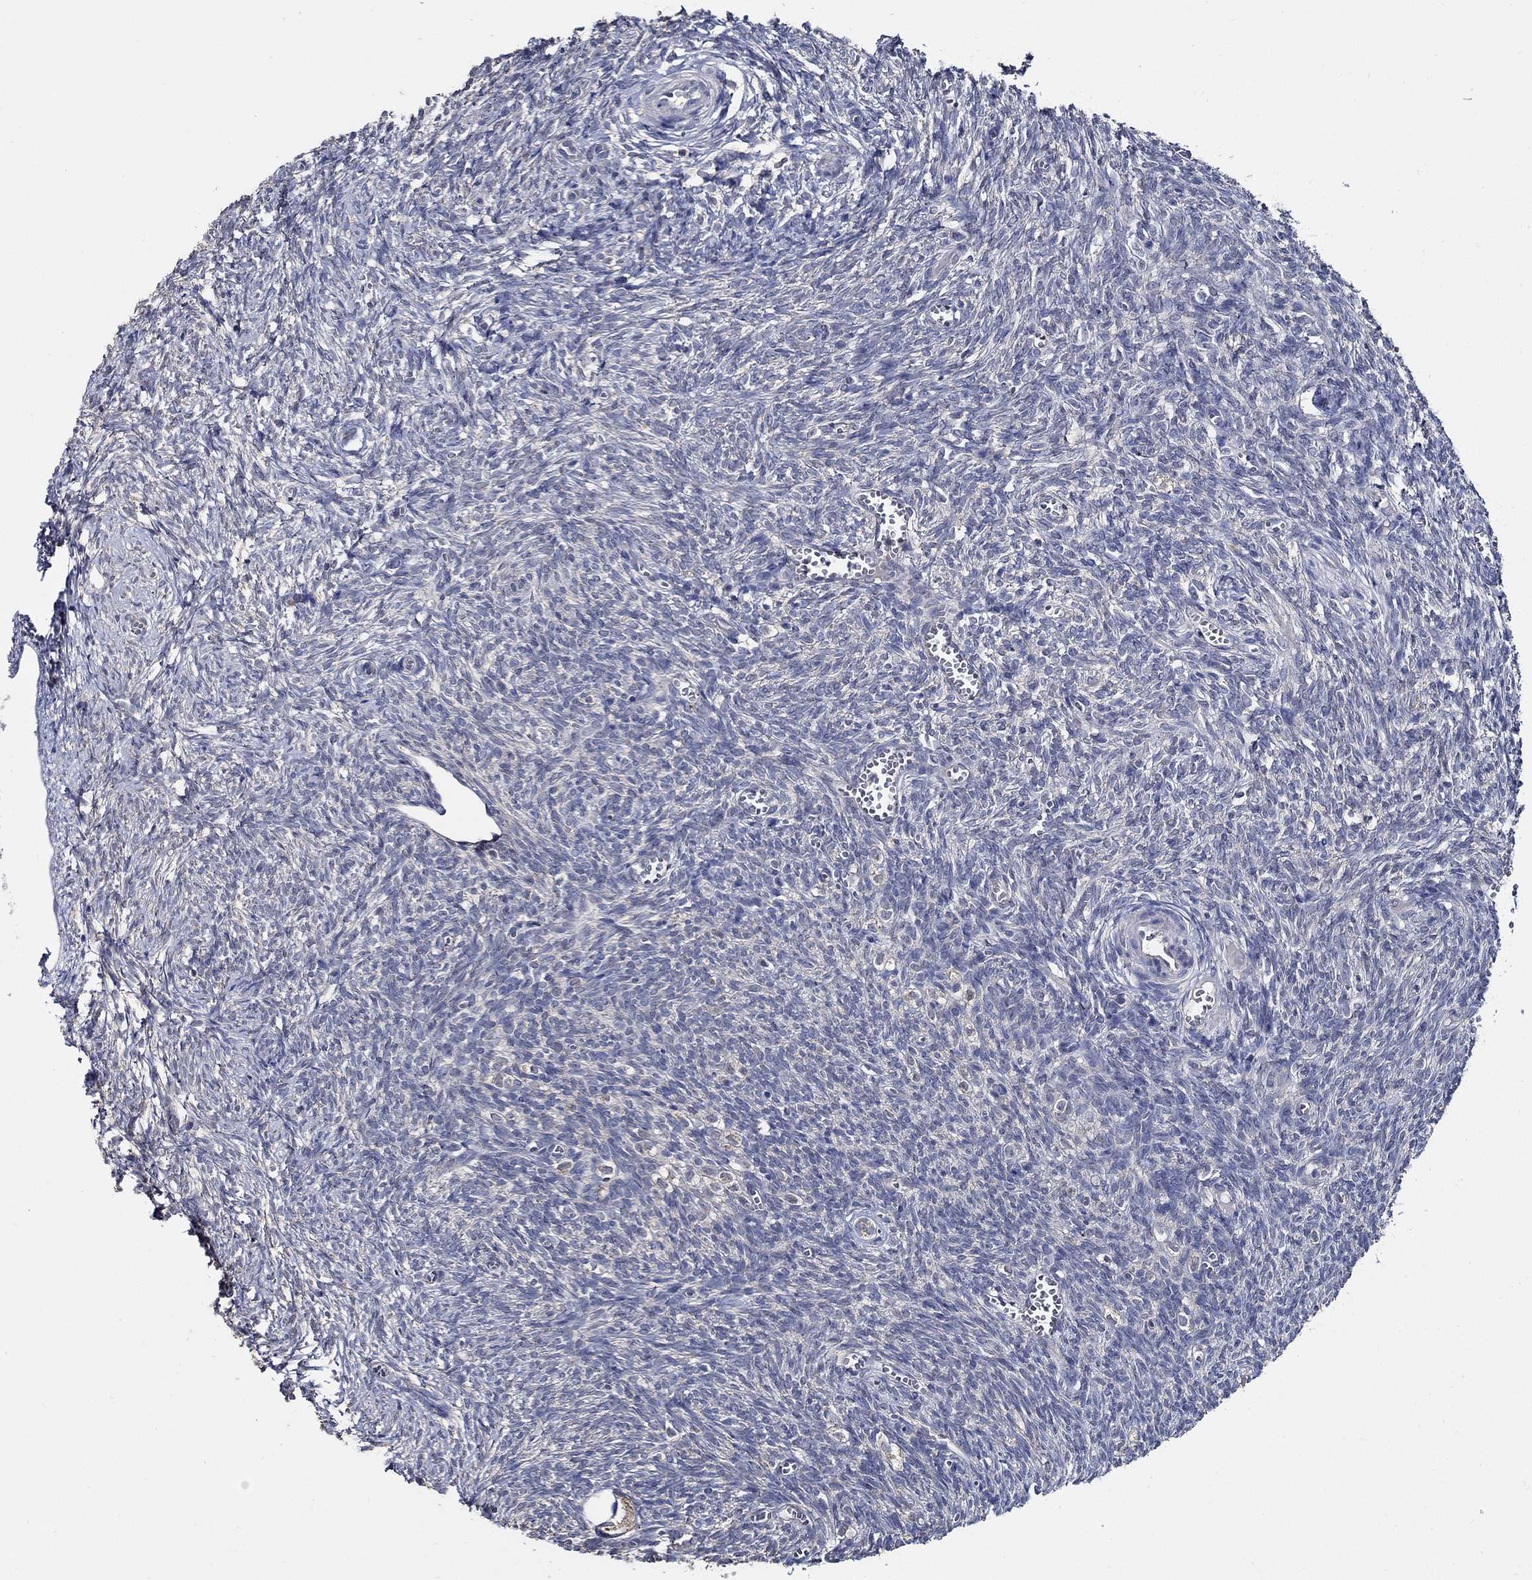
{"staining": {"intensity": "negative", "quantity": "none", "location": "none"}, "tissue": "ovary", "cell_type": "Follicle cells", "image_type": "normal", "snomed": [{"axis": "morphology", "description": "Normal tissue, NOS"}, {"axis": "topography", "description": "Ovary"}], "caption": "This is a image of immunohistochemistry (IHC) staining of benign ovary, which shows no expression in follicle cells.", "gene": "WDR53", "patient": {"sex": "female", "age": 43}}